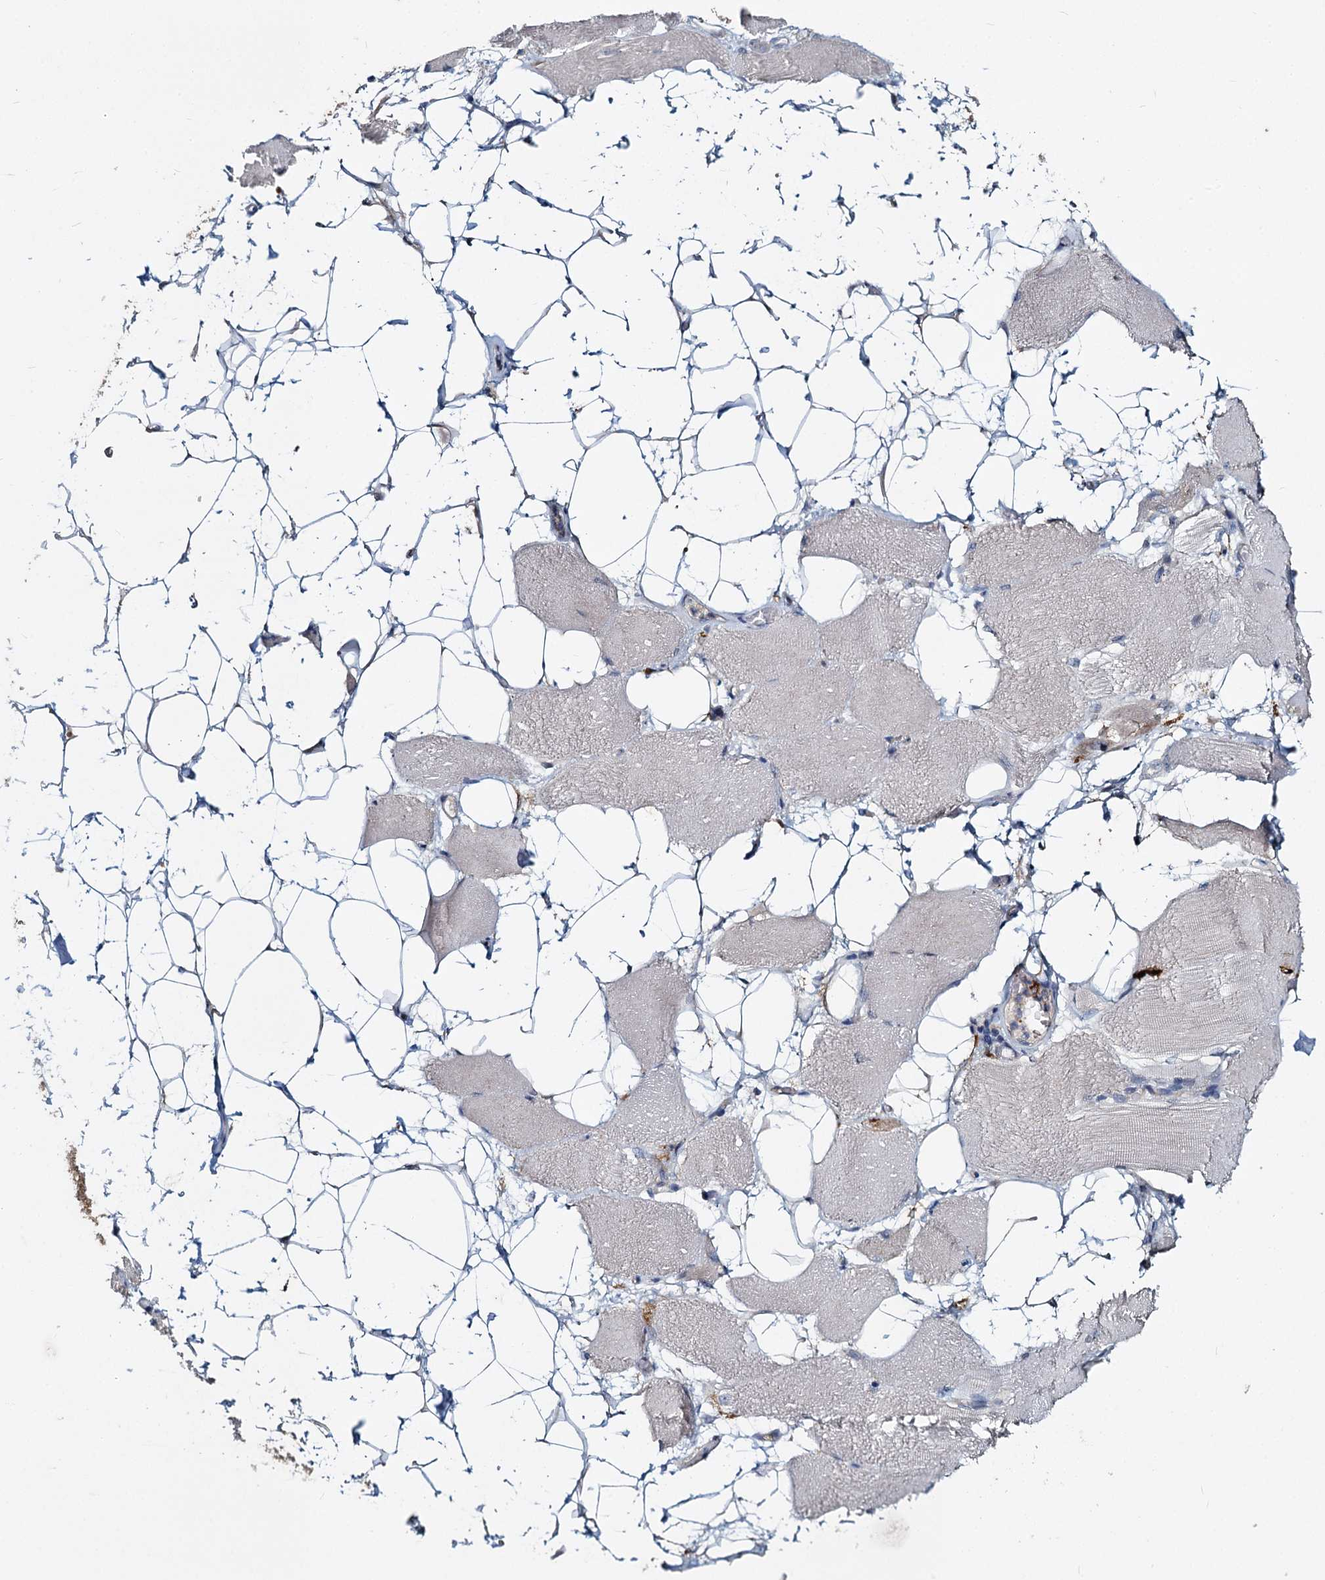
{"staining": {"intensity": "weak", "quantity": "<25%", "location": "cytoplasmic/membranous,nuclear"}, "tissue": "skeletal muscle", "cell_type": "Myocytes", "image_type": "normal", "snomed": [{"axis": "morphology", "description": "Normal tissue, NOS"}, {"axis": "topography", "description": "Skeletal muscle"}, {"axis": "topography", "description": "Parathyroid gland"}], "caption": "The IHC micrograph has no significant staining in myocytes of skeletal muscle.", "gene": "DCUN1D2", "patient": {"sex": "female", "age": 37}}